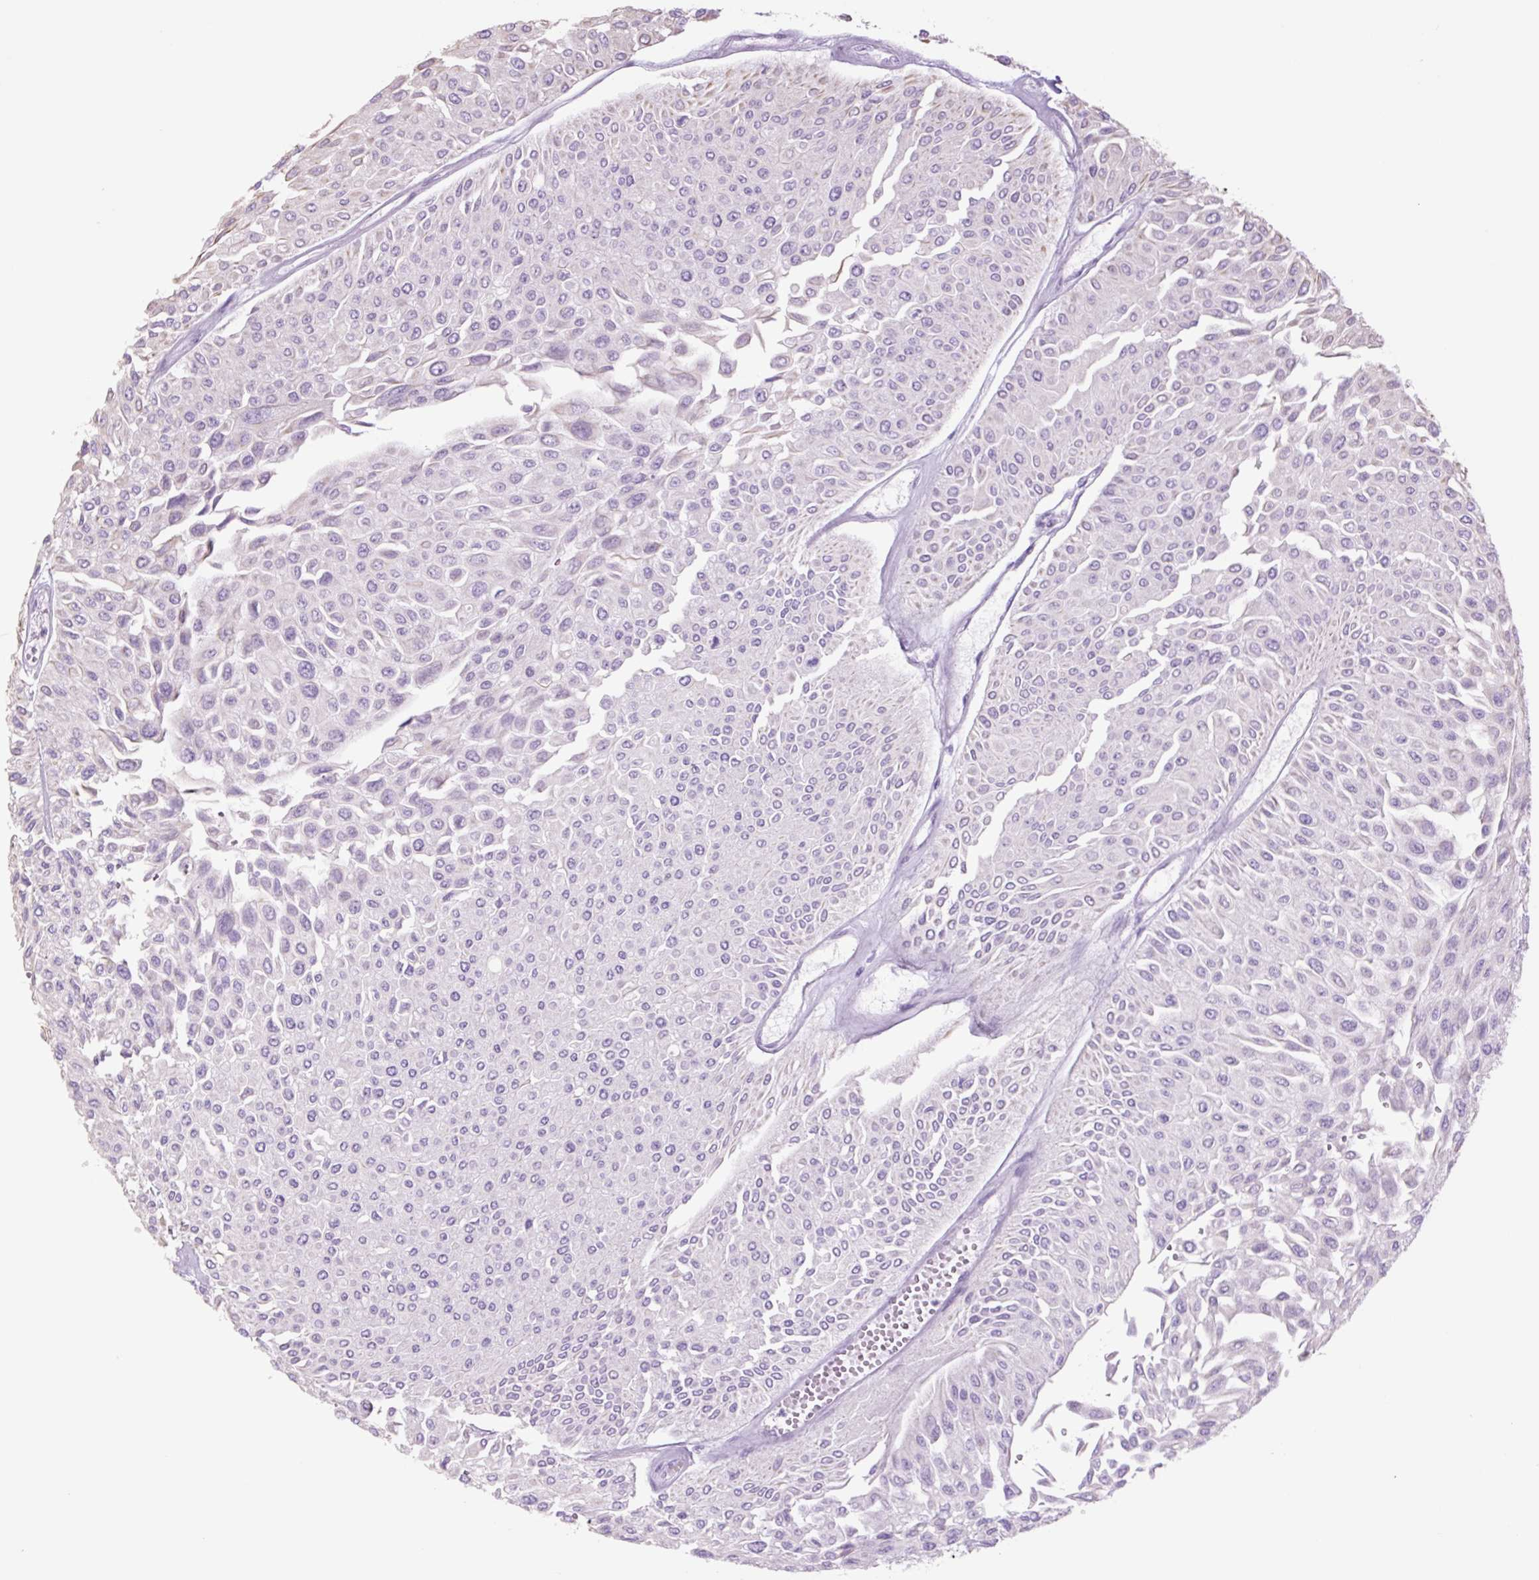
{"staining": {"intensity": "negative", "quantity": "none", "location": "none"}, "tissue": "urothelial cancer", "cell_type": "Tumor cells", "image_type": "cancer", "snomed": [{"axis": "morphology", "description": "Urothelial carcinoma, Low grade"}, {"axis": "topography", "description": "Urinary bladder"}], "caption": "Immunohistochemical staining of human urothelial cancer exhibits no significant expression in tumor cells.", "gene": "TFF2", "patient": {"sex": "male", "age": 67}}